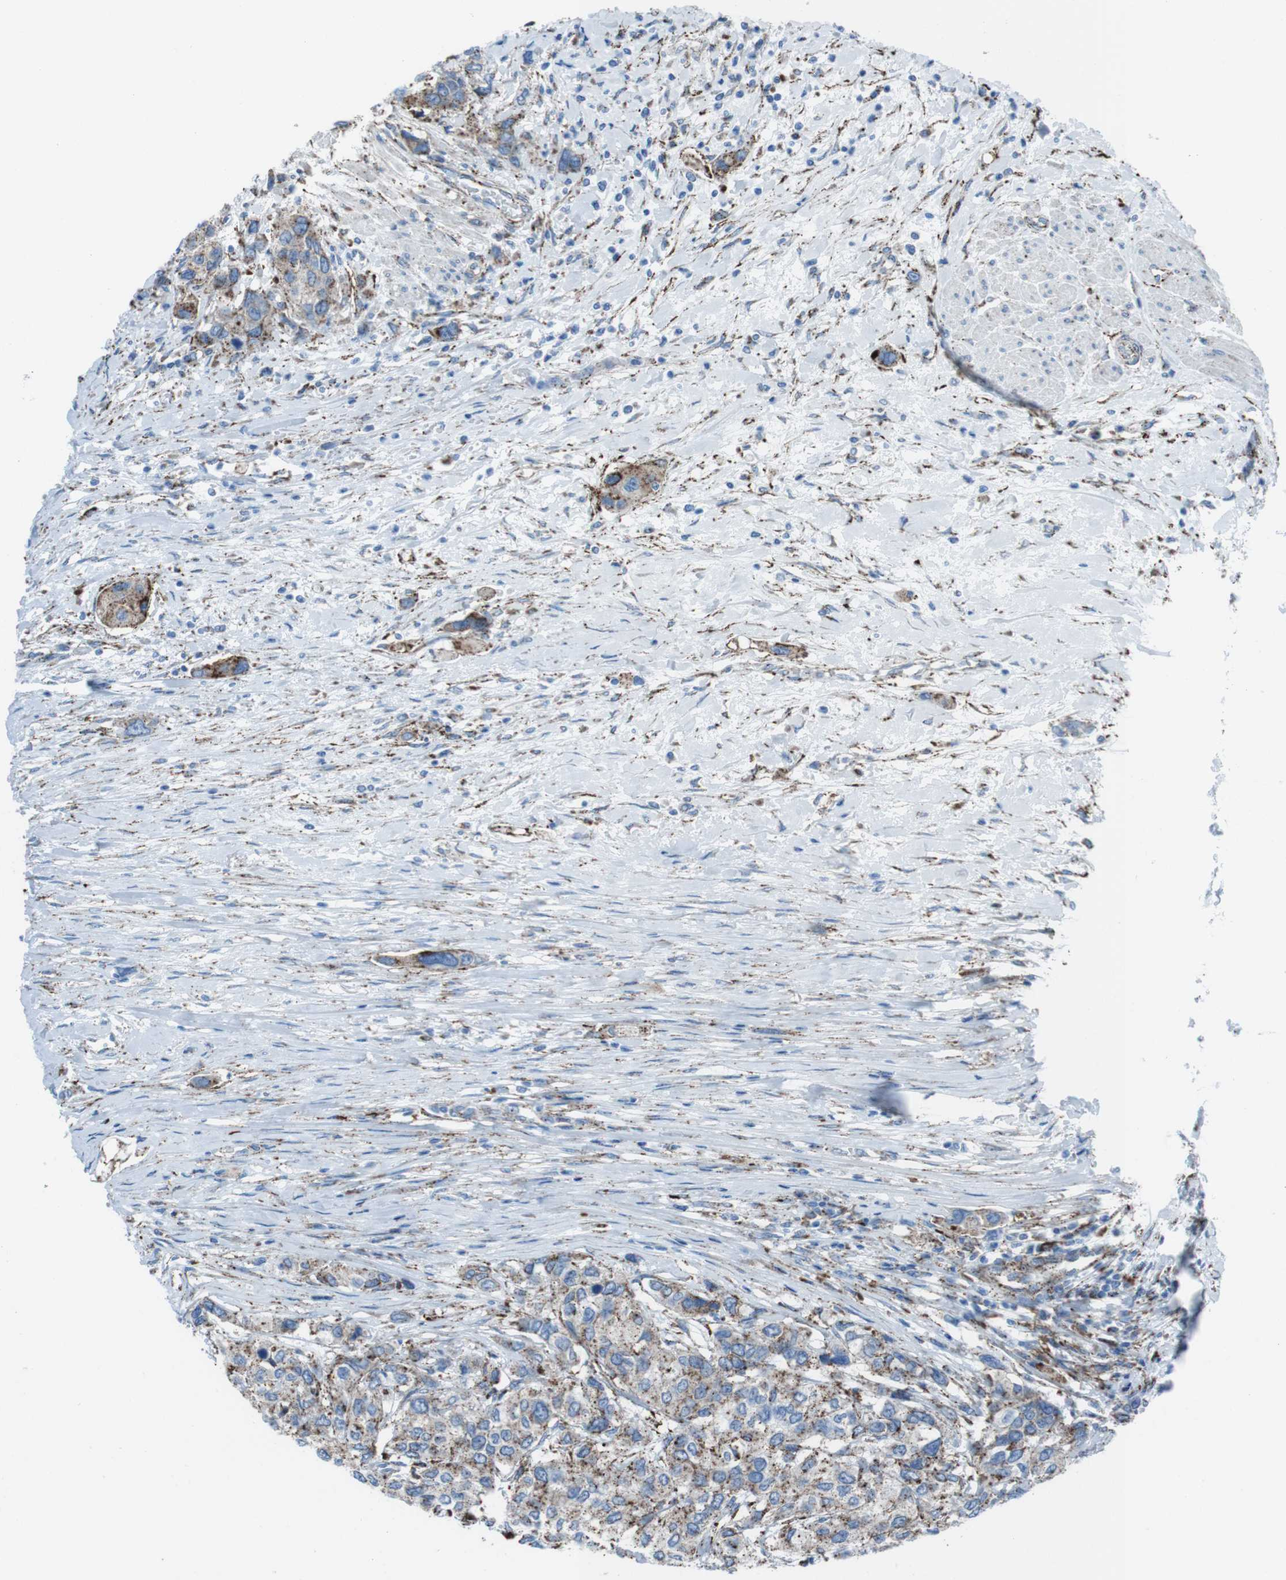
{"staining": {"intensity": "weak", "quantity": ">75%", "location": "cytoplasmic/membranous"}, "tissue": "urothelial cancer", "cell_type": "Tumor cells", "image_type": "cancer", "snomed": [{"axis": "morphology", "description": "Urothelial carcinoma, High grade"}, {"axis": "topography", "description": "Urinary bladder"}], "caption": "Human urothelial cancer stained with a brown dye displays weak cytoplasmic/membranous positive staining in about >75% of tumor cells.", "gene": "SCARB2", "patient": {"sex": "female", "age": 56}}